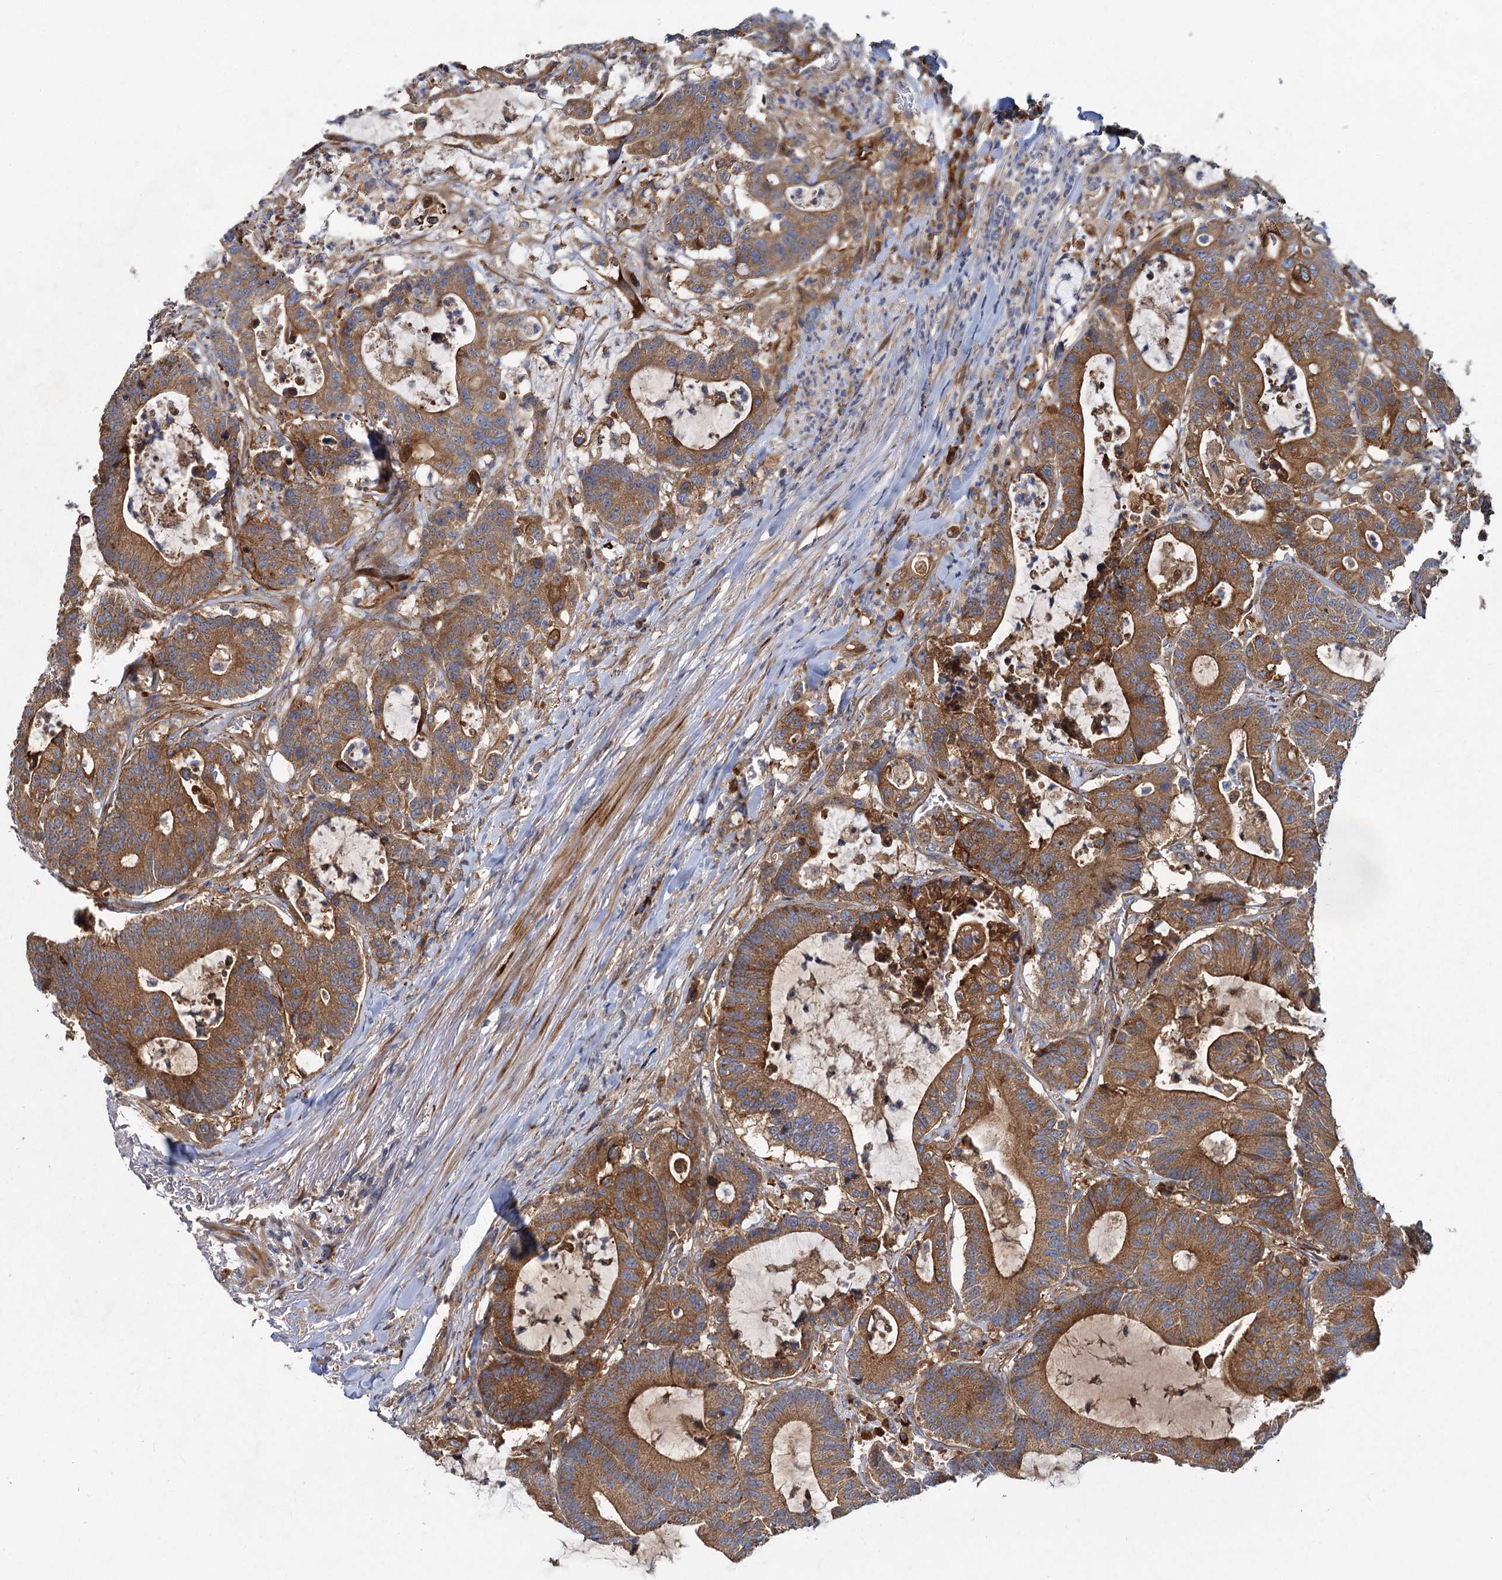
{"staining": {"intensity": "strong", "quantity": ">75%", "location": "cytoplasmic/membranous"}, "tissue": "colorectal cancer", "cell_type": "Tumor cells", "image_type": "cancer", "snomed": [{"axis": "morphology", "description": "Adenocarcinoma, NOS"}, {"axis": "topography", "description": "Colon"}], "caption": "An IHC micrograph of tumor tissue is shown. Protein staining in brown labels strong cytoplasmic/membranous positivity in adenocarcinoma (colorectal) within tumor cells.", "gene": "ALKBH7", "patient": {"sex": "female", "age": 84}}